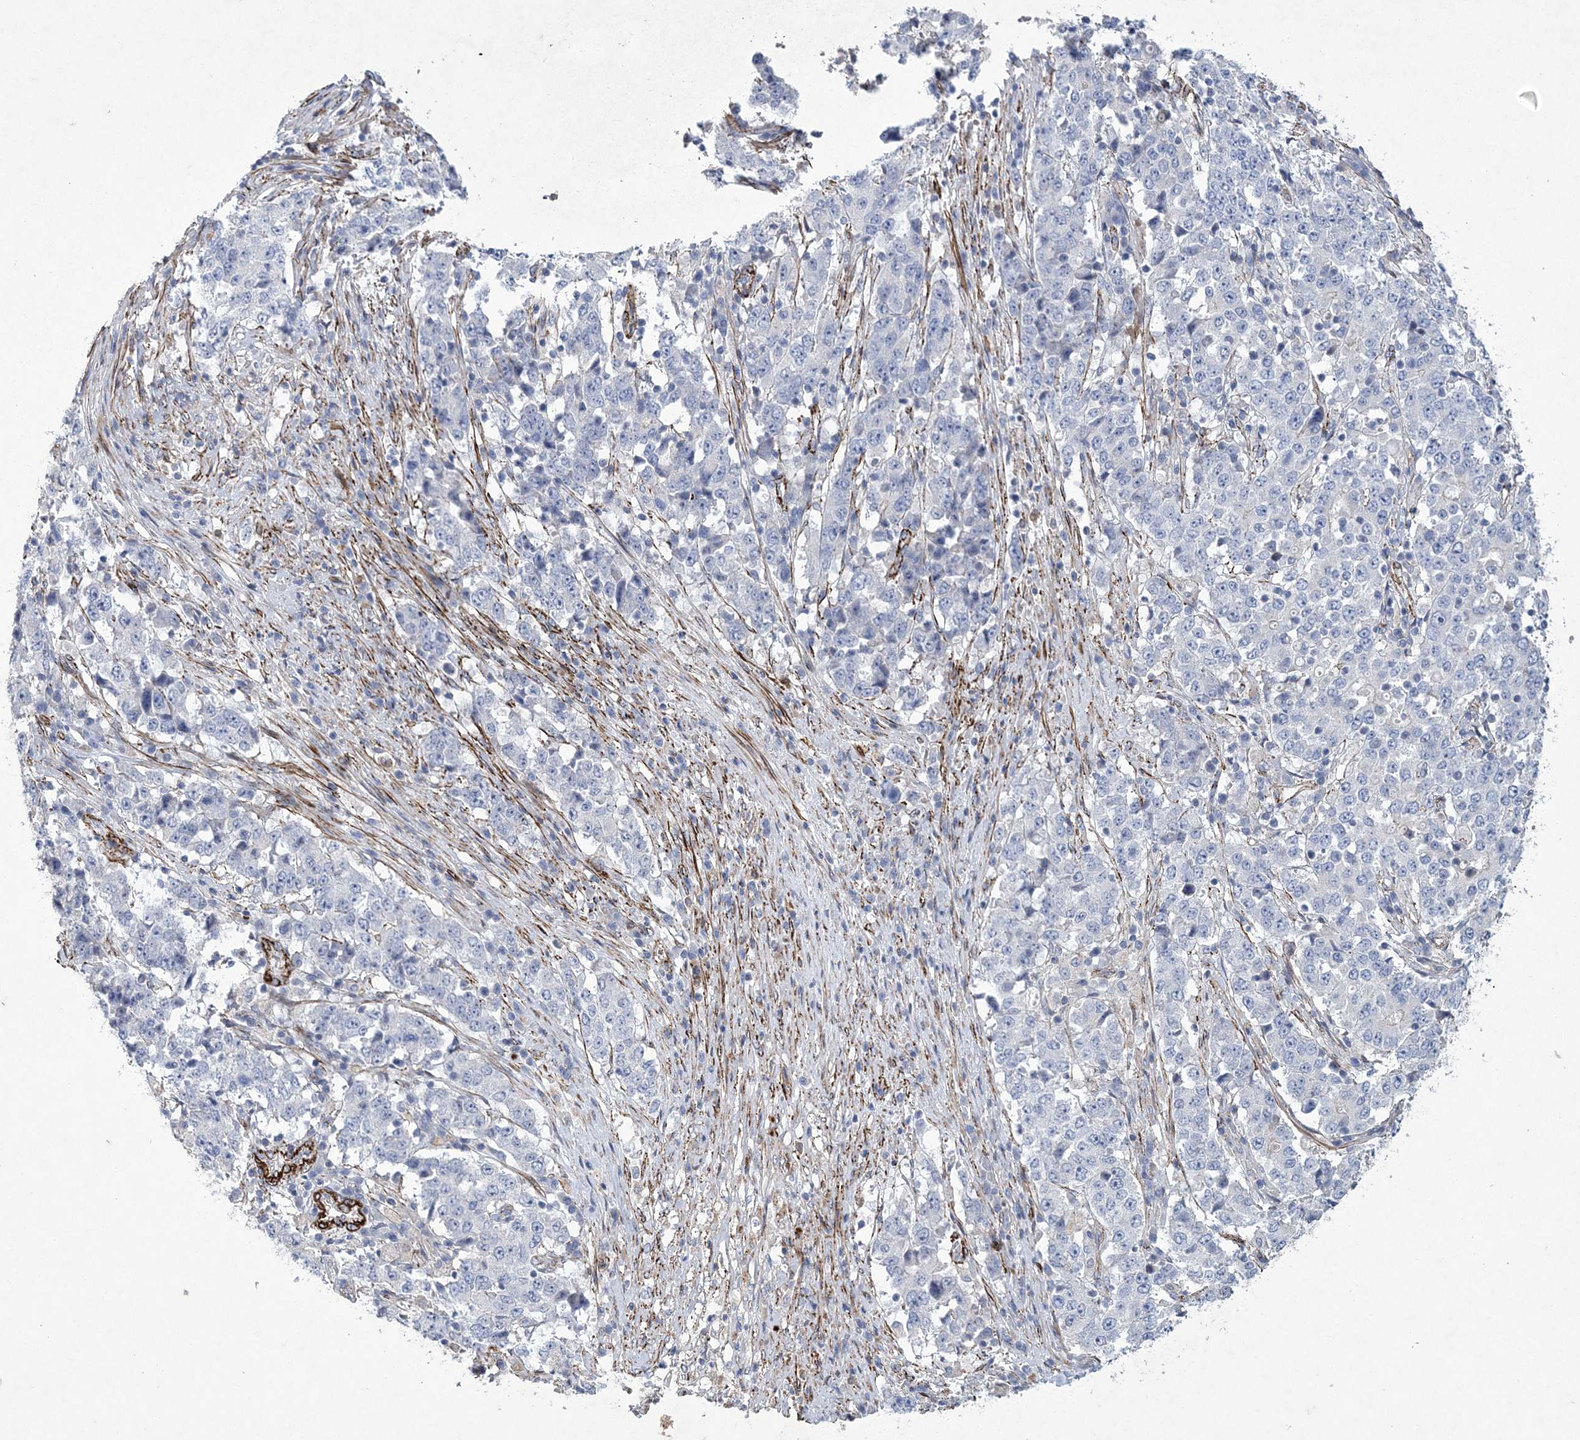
{"staining": {"intensity": "negative", "quantity": "none", "location": "none"}, "tissue": "stomach cancer", "cell_type": "Tumor cells", "image_type": "cancer", "snomed": [{"axis": "morphology", "description": "Adenocarcinoma, NOS"}, {"axis": "topography", "description": "Stomach"}], "caption": "Tumor cells are negative for protein expression in human adenocarcinoma (stomach).", "gene": "ARSJ", "patient": {"sex": "male", "age": 59}}